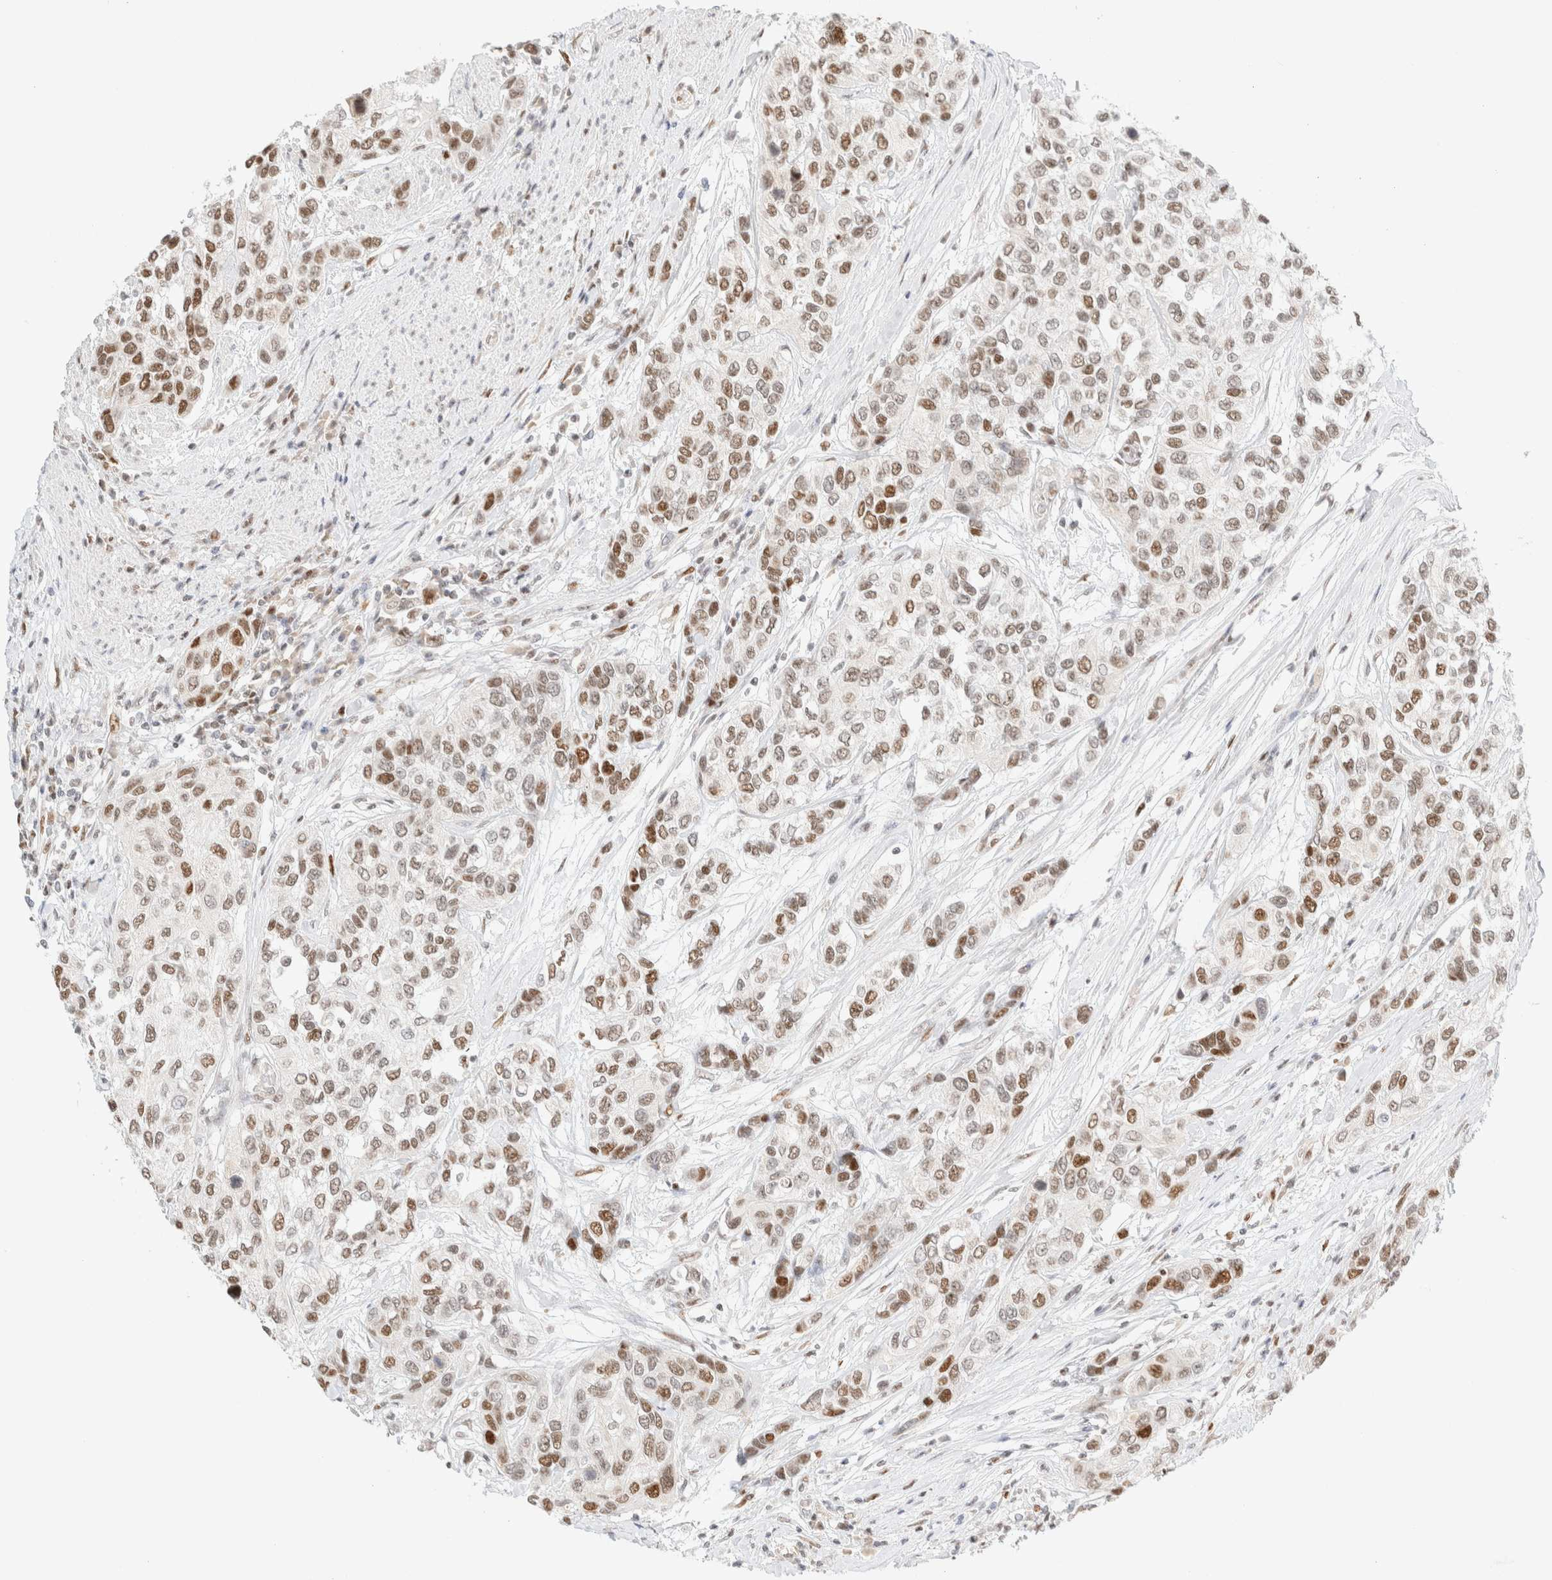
{"staining": {"intensity": "moderate", "quantity": ">75%", "location": "nuclear"}, "tissue": "urothelial cancer", "cell_type": "Tumor cells", "image_type": "cancer", "snomed": [{"axis": "morphology", "description": "Urothelial carcinoma, High grade"}, {"axis": "topography", "description": "Urinary bladder"}], "caption": "There is medium levels of moderate nuclear expression in tumor cells of urothelial cancer, as demonstrated by immunohistochemical staining (brown color).", "gene": "DDB2", "patient": {"sex": "female", "age": 56}}